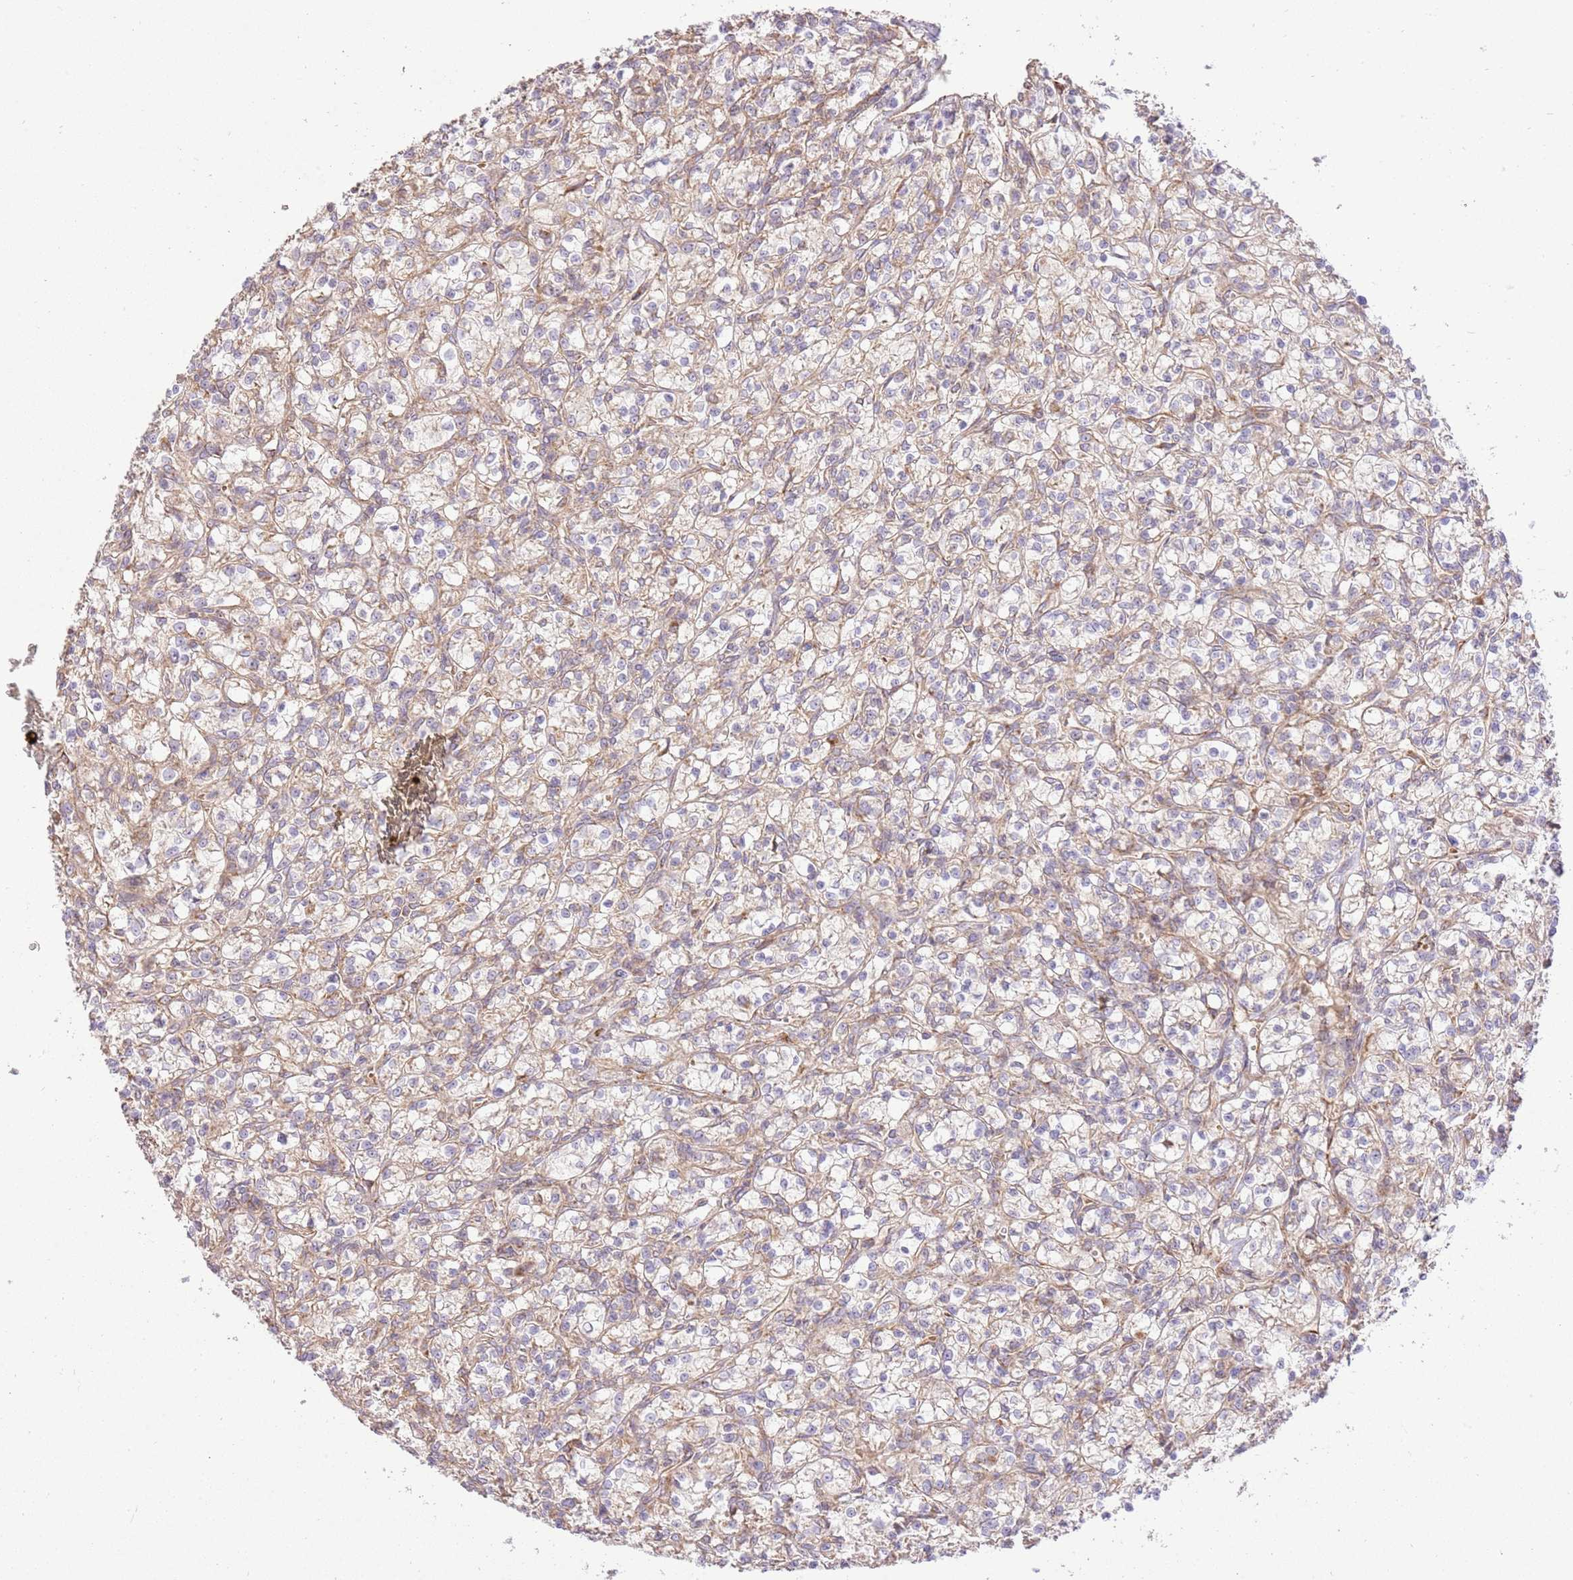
{"staining": {"intensity": "negative", "quantity": "none", "location": "none"}, "tissue": "renal cancer", "cell_type": "Tumor cells", "image_type": "cancer", "snomed": [{"axis": "morphology", "description": "Adenocarcinoma, NOS"}, {"axis": "topography", "description": "Kidney"}], "caption": "Immunohistochemistry histopathology image of neoplastic tissue: human renal adenocarcinoma stained with DAB (3,3'-diaminobenzidine) displays no significant protein positivity in tumor cells.", "gene": "SPATA2L", "patient": {"sex": "female", "age": 59}}